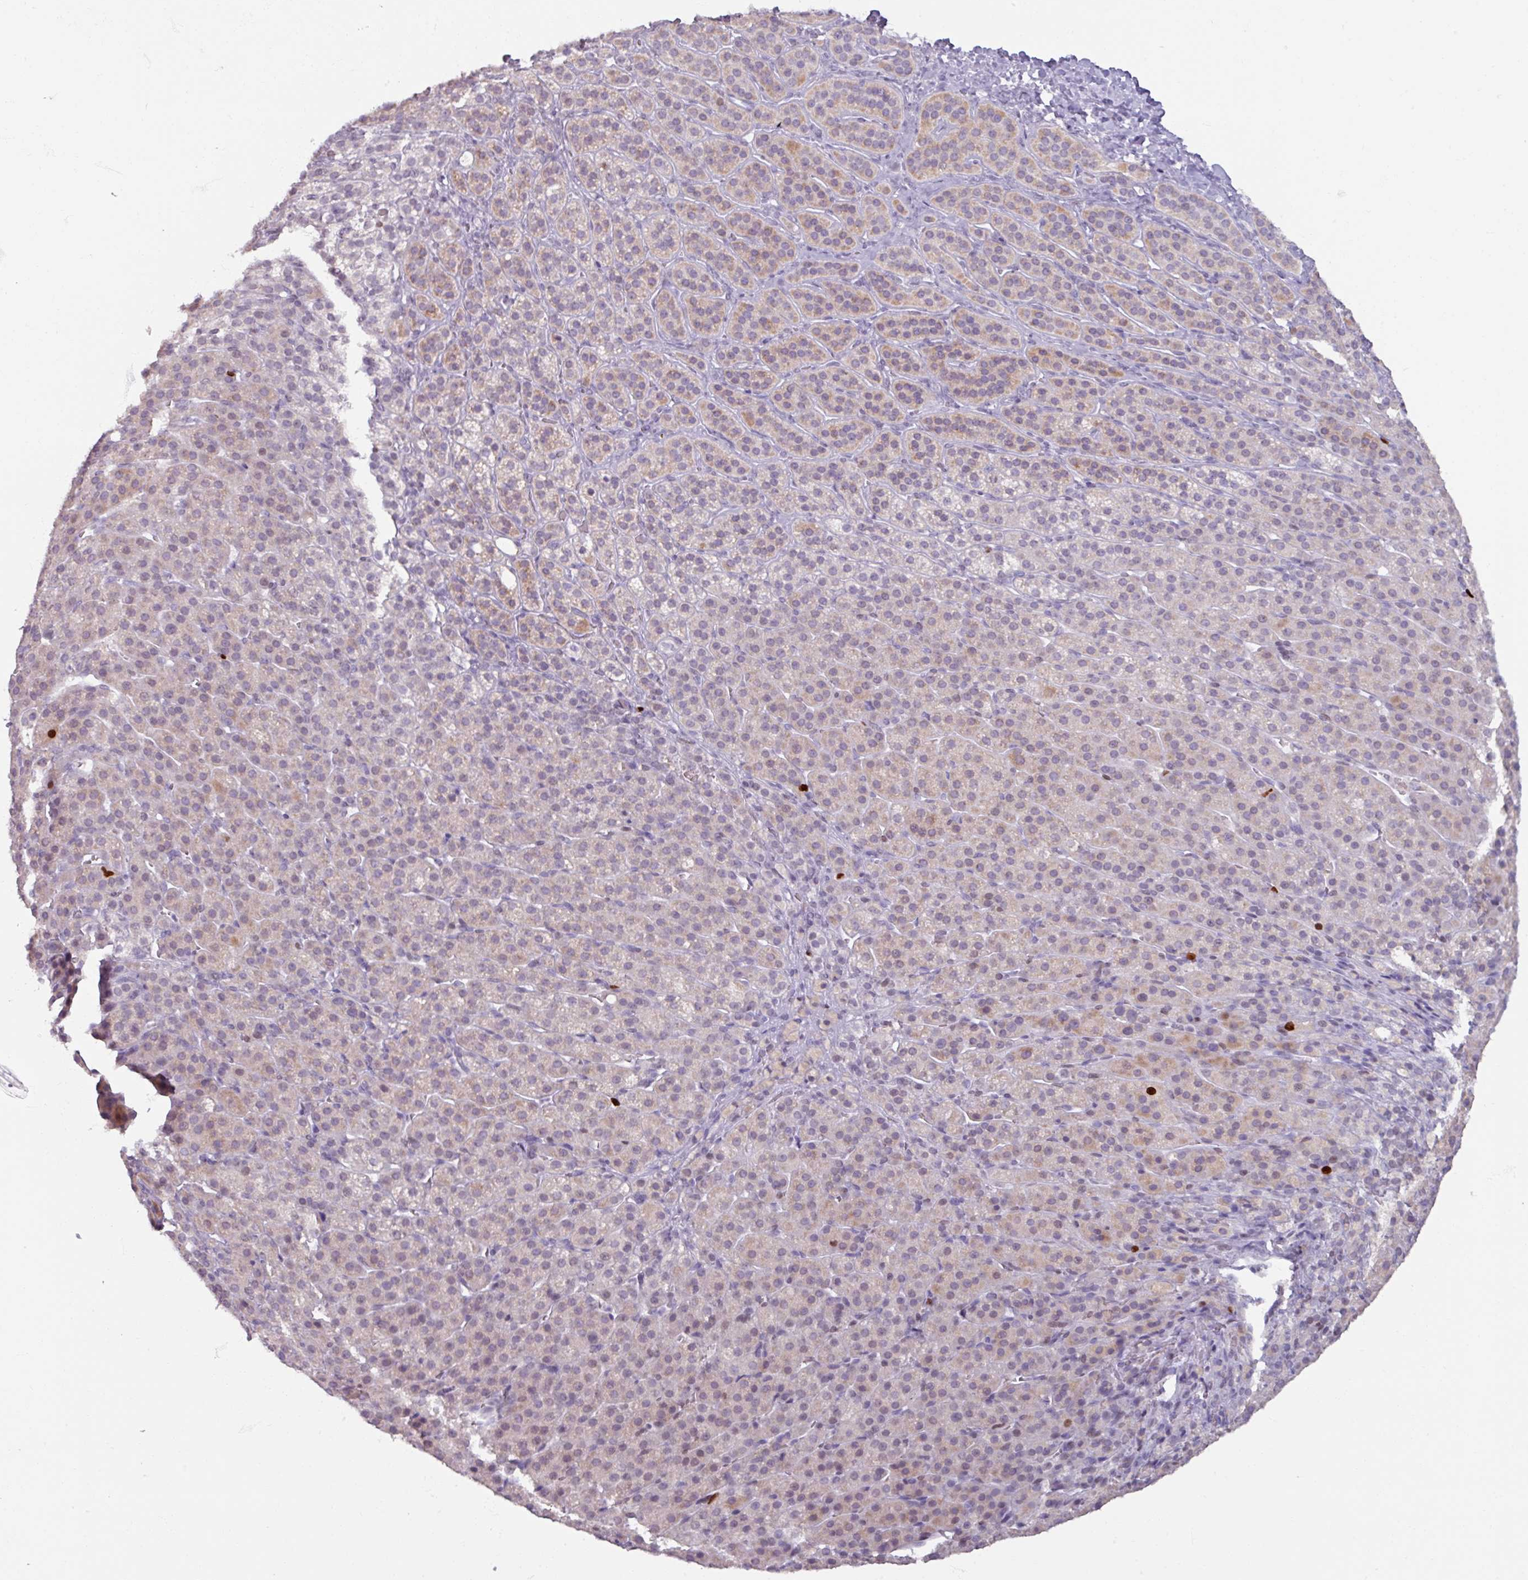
{"staining": {"intensity": "weak", "quantity": "25%-75%", "location": "cytoplasmic/membranous"}, "tissue": "adrenal gland", "cell_type": "Glandular cells", "image_type": "normal", "snomed": [{"axis": "morphology", "description": "Normal tissue, NOS"}, {"axis": "topography", "description": "Adrenal gland"}], "caption": "Immunohistochemistry (IHC) micrograph of benign adrenal gland: adrenal gland stained using immunohistochemistry (IHC) demonstrates low levels of weak protein expression localized specifically in the cytoplasmic/membranous of glandular cells, appearing as a cytoplasmic/membranous brown color.", "gene": "ATAD2", "patient": {"sex": "female", "age": 41}}